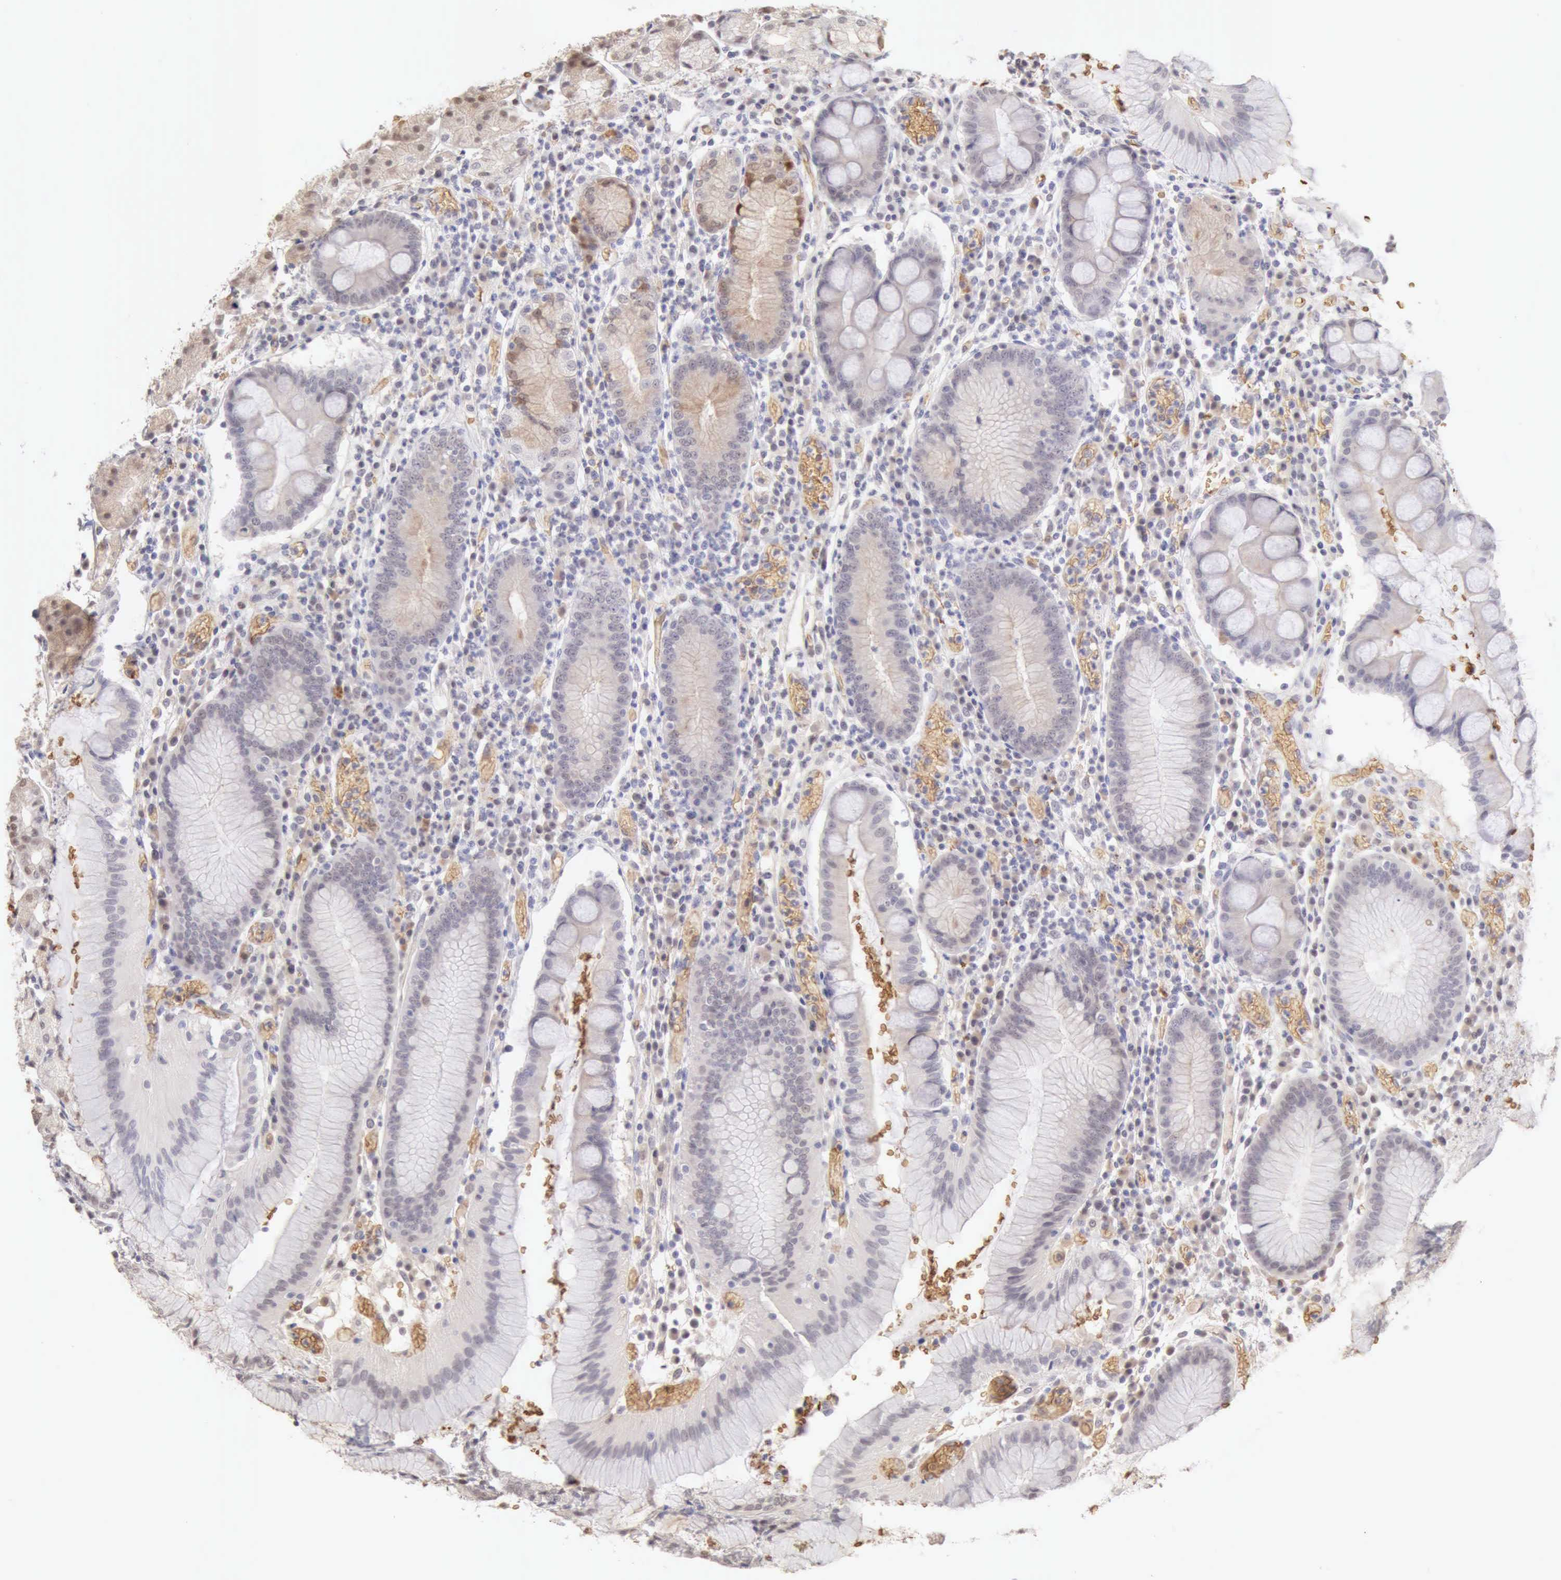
{"staining": {"intensity": "weak", "quantity": "<25%", "location": "cytoplasmic/membranous"}, "tissue": "stomach", "cell_type": "Glandular cells", "image_type": "normal", "snomed": [{"axis": "morphology", "description": "Normal tissue, NOS"}, {"axis": "topography", "description": "Stomach, lower"}], "caption": "Glandular cells show no significant protein positivity in unremarkable stomach. The staining was performed using DAB to visualize the protein expression in brown, while the nuclei were stained in blue with hematoxylin (Magnification: 20x).", "gene": "CFI", "patient": {"sex": "female", "age": 73}}